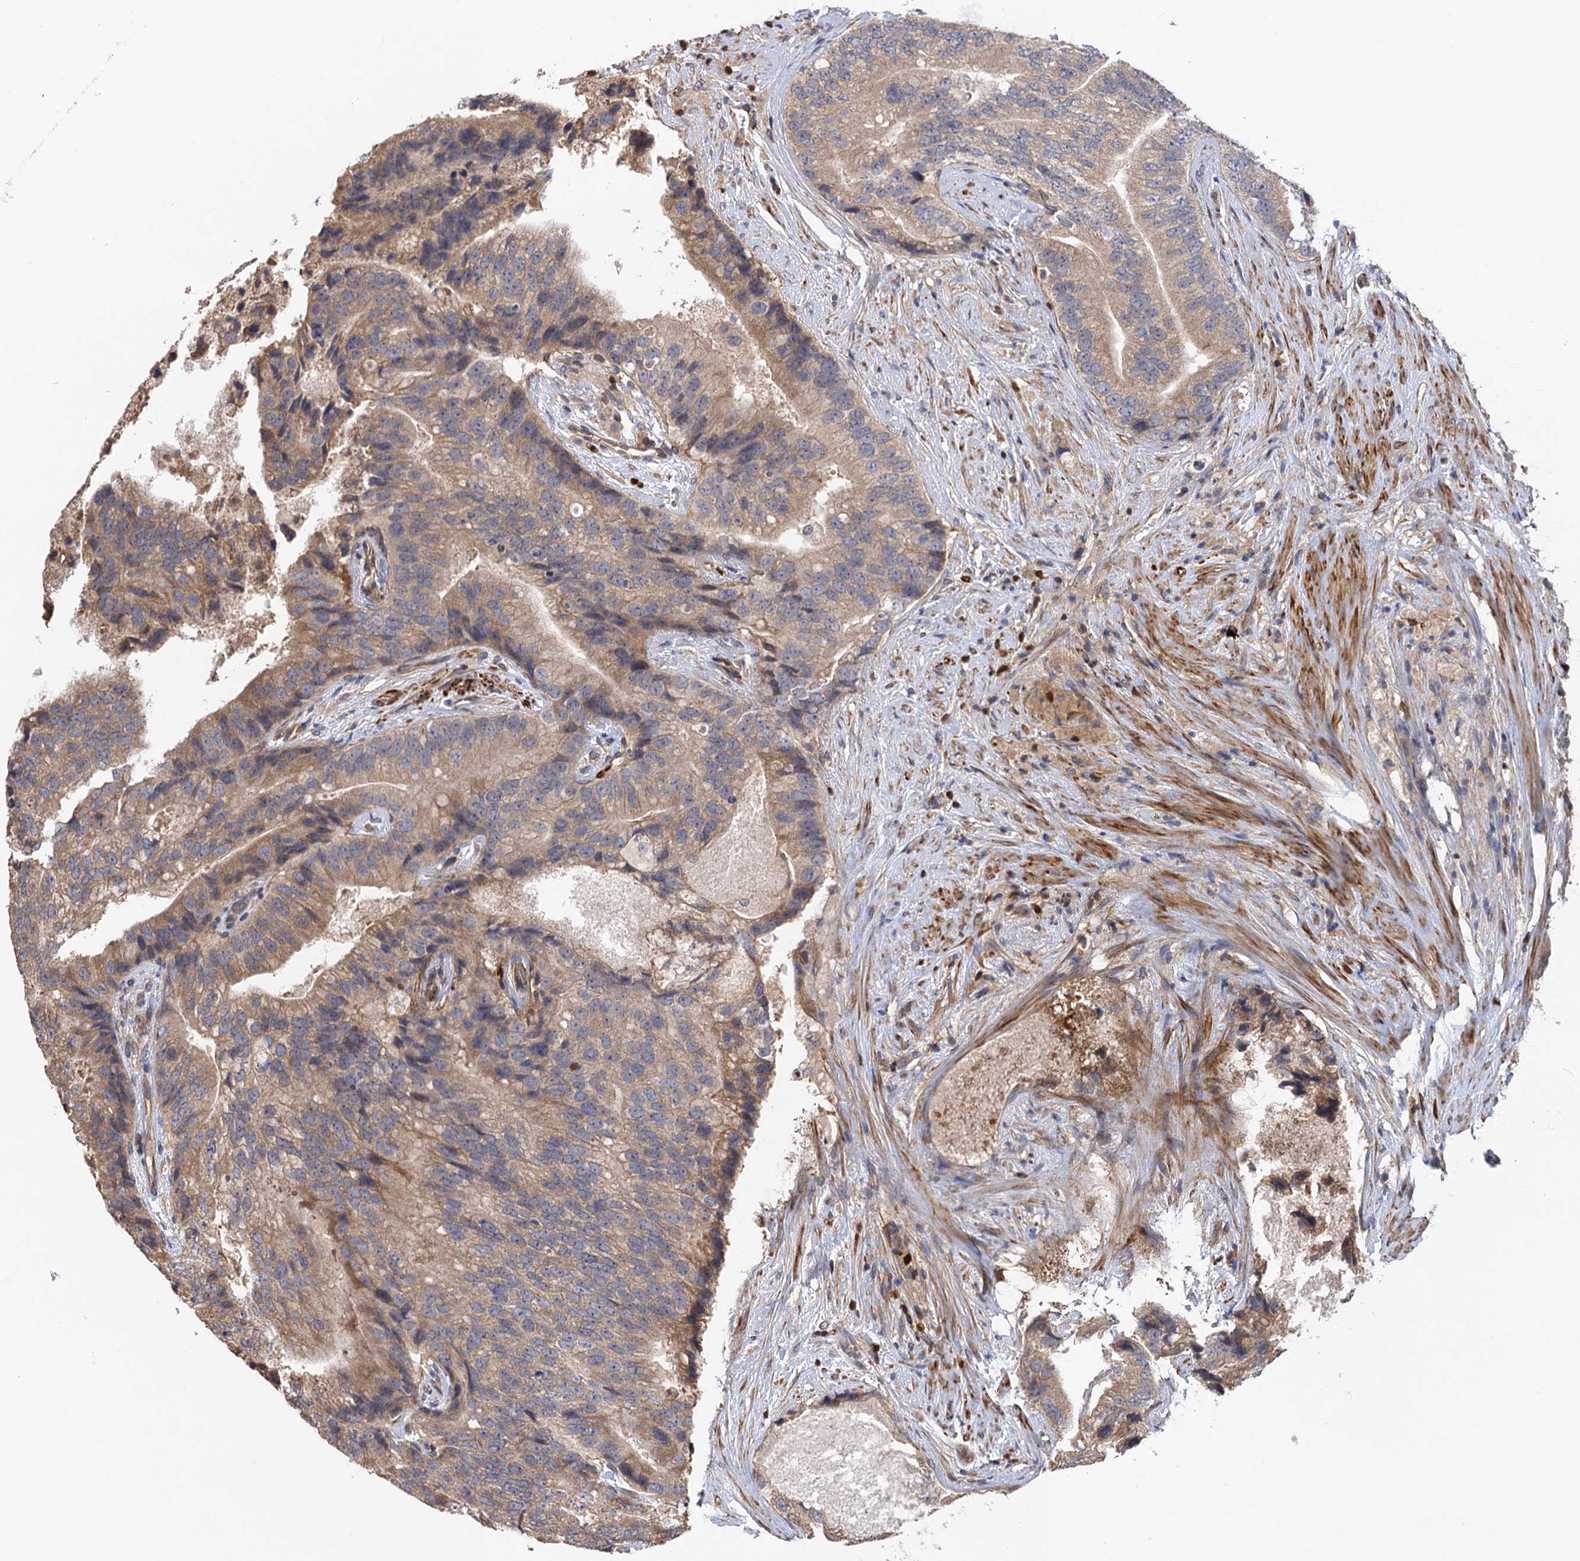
{"staining": {"intensity": "weak", "quantity": "25%-75%", "location": "cytoplasmic/membranous"}, "tissue": "prostate cancer", "cell_type": "Tumor cells", "image_type": "cancer", "snomed": [{"axis": "morphology", "description": "Adenocarcinoma, High grade"}, {"axis": "topography", "description": "Prostate"}], "caption": "Human prostate adenocarcinoma (high-grade) stained with a protein marker demonstrates weak staining in tumor cells.", "gene": "DGKA", "patient": {"sex": "male", "age": 70}}